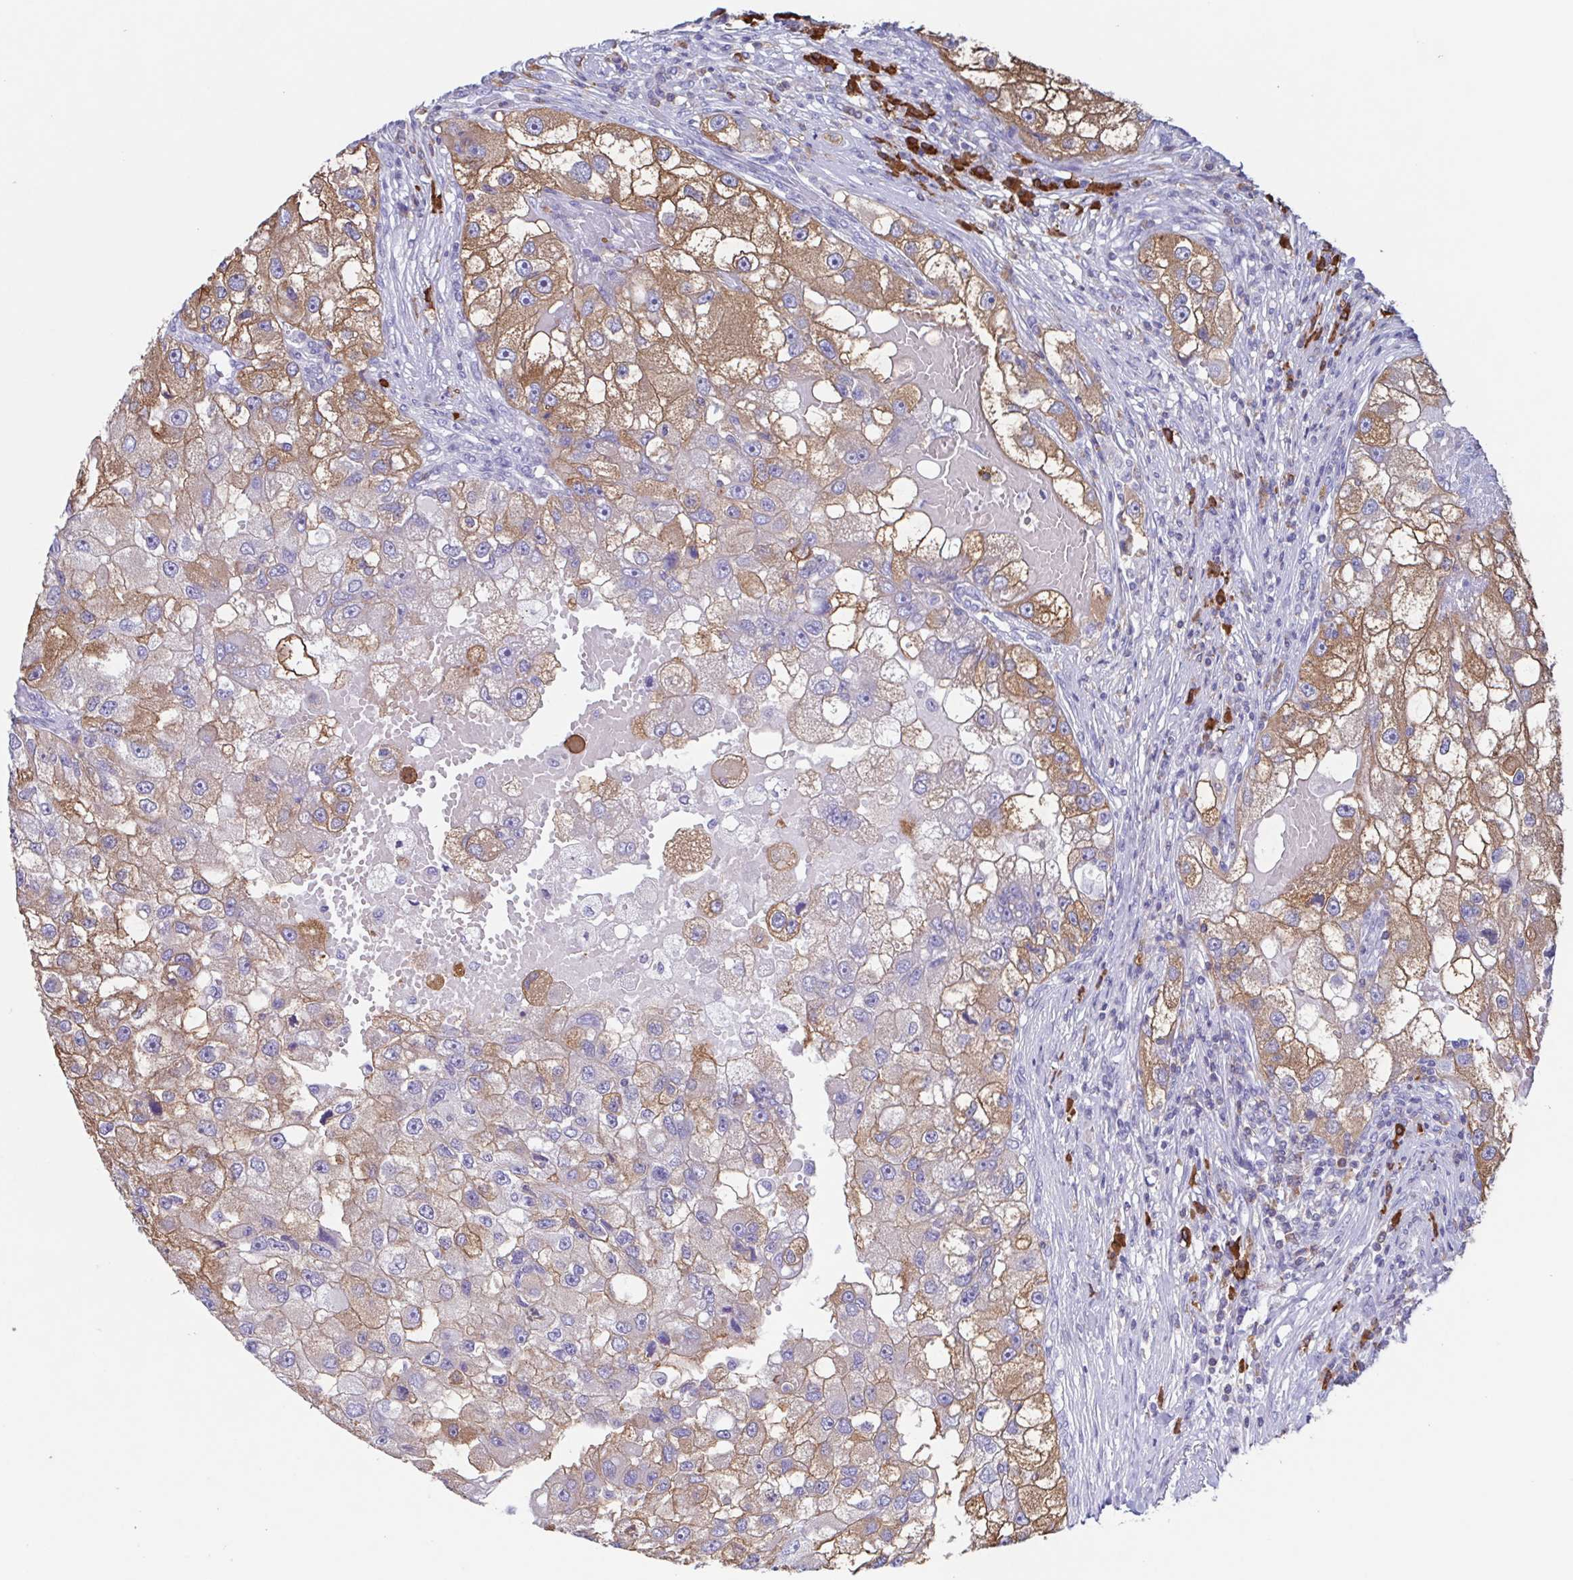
{"staining": {"intensity": "moderate", "quantity": "25%-75%", "location": "cytoplasmic/membranous"}, "tissue": "renal cancer", "cell_type": "Tumor cells", "image_type": "cancer", "snomed": [{"axis": "morphology", "description": "Adenocarcinoma, NOS"}, {"axis": "topography", "description": "Kidney"}], "caption": "Tumor cells reveal moderate cytoplasmic/membranous staining in about 25%-75% of cells in renal cancer (adenocarcinoma).", "gene": "TPD52", "patient": {"sex": "male", "age": 63}}